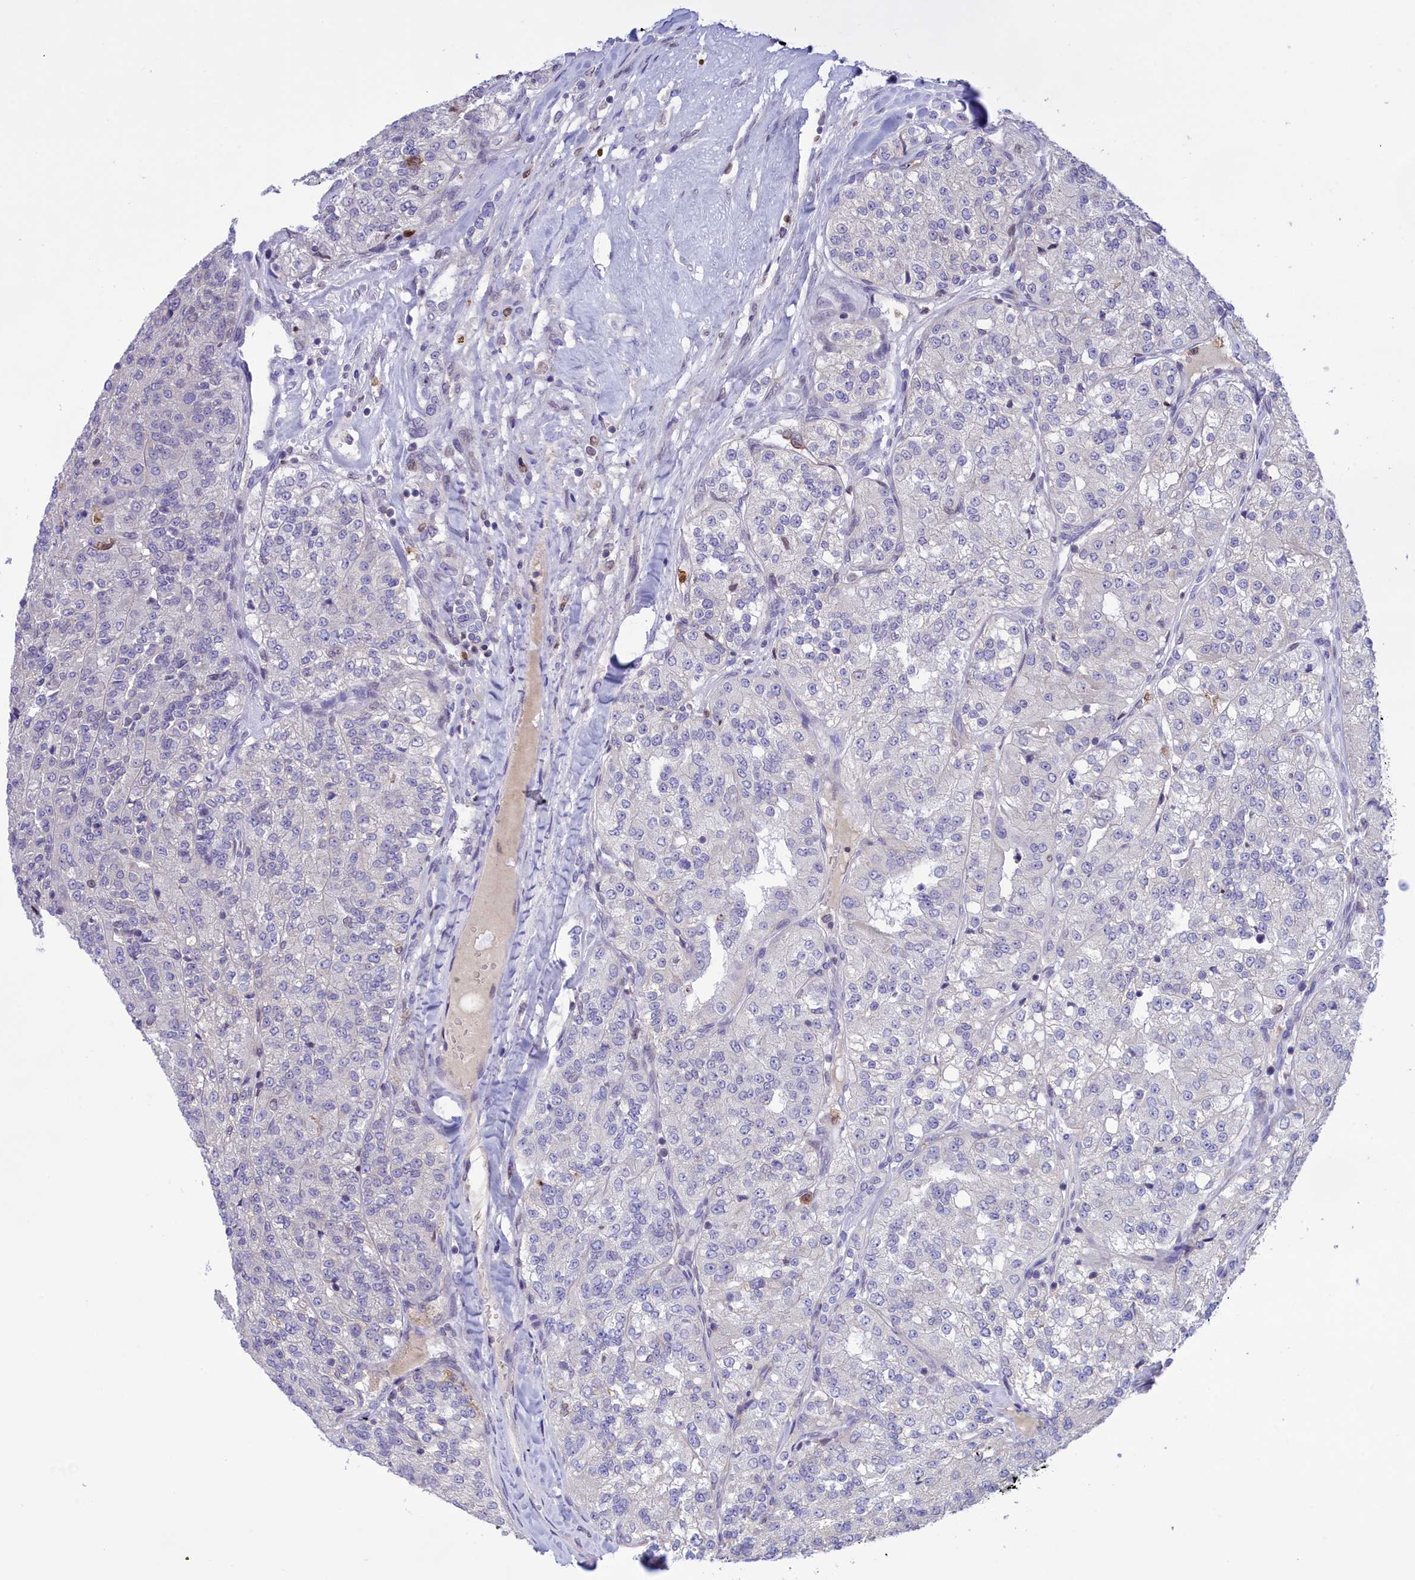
{"staining": {"intensity": "negative", "quantity": "none", "location": "none"}, "tissue": "renal cancer", "cell_type": "Tumor cells", "image_type": "cancer", "snomed": [{"axis": "morphology", "description": "Adenocarcinoma, NOS"}, {"axis": "topography", "description": "Kidney"}], "caption": "Micrograph shows no protein positivity in tumor cells of renal adenocarcinoma tissue.", "gene": "PKHD1L1", "patient": {"sex": "female", "age": 63}}